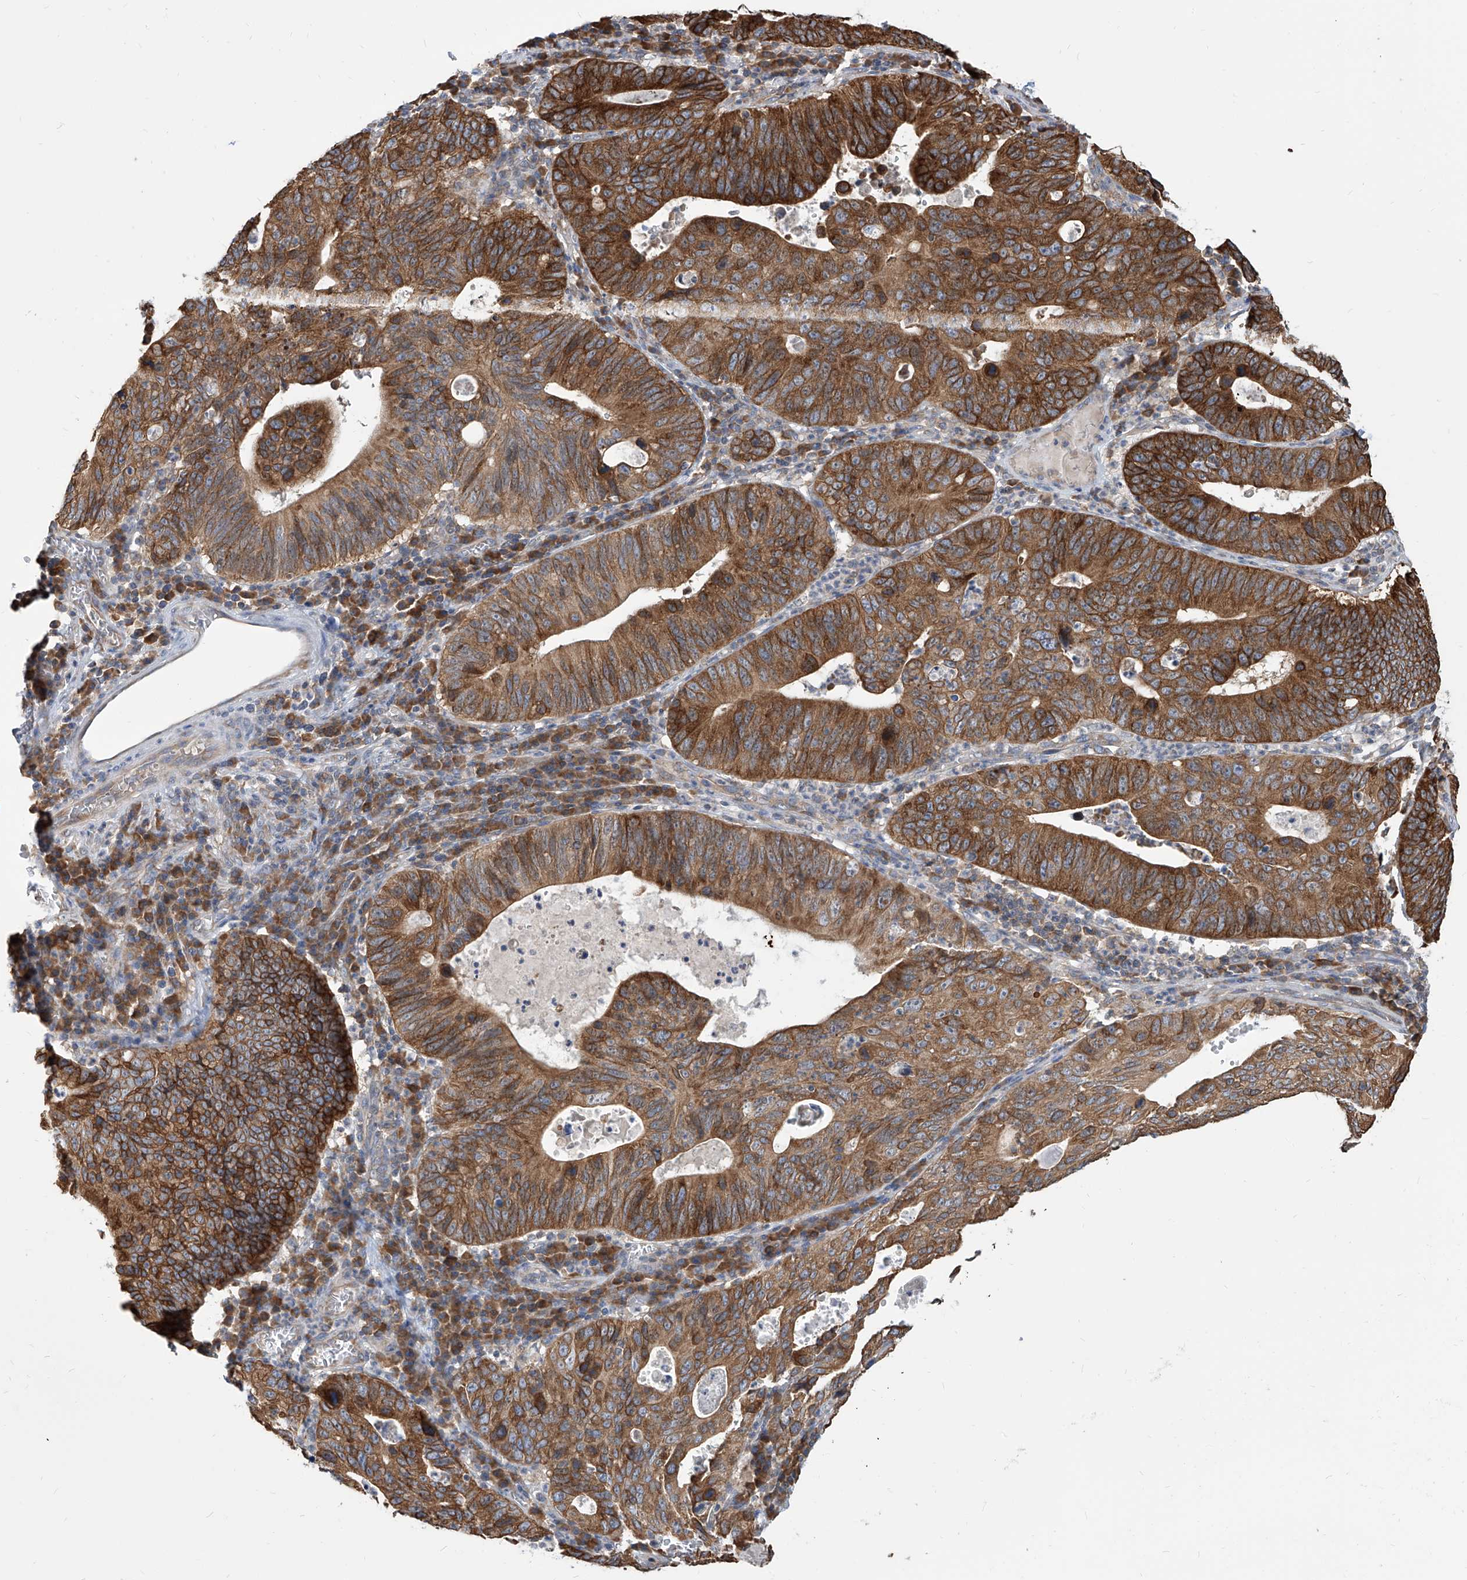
{"staining": {"intensity": "strong", "quantity": ">75%", "location": "cytoplasmic/membranous"}, "tissue": "stomach cancer", "cell_type": "Tumor cells", "image_type": "cancer", "snomed": [{"axis": "morphology", "description": "Adenocarcinoma, NOS"}, {"axis": "topography", "description": "Stomach"}], "caption": "Immunohistochemistry histopathology image of human stomach cancer stained for a protein (brown), which exhibits high levels of strong cytoplasmic/membranous positivity in approximately >75% of tumor cells.", "gene": "FAM83B", "patient": {"sex": "male", "age": 59}}